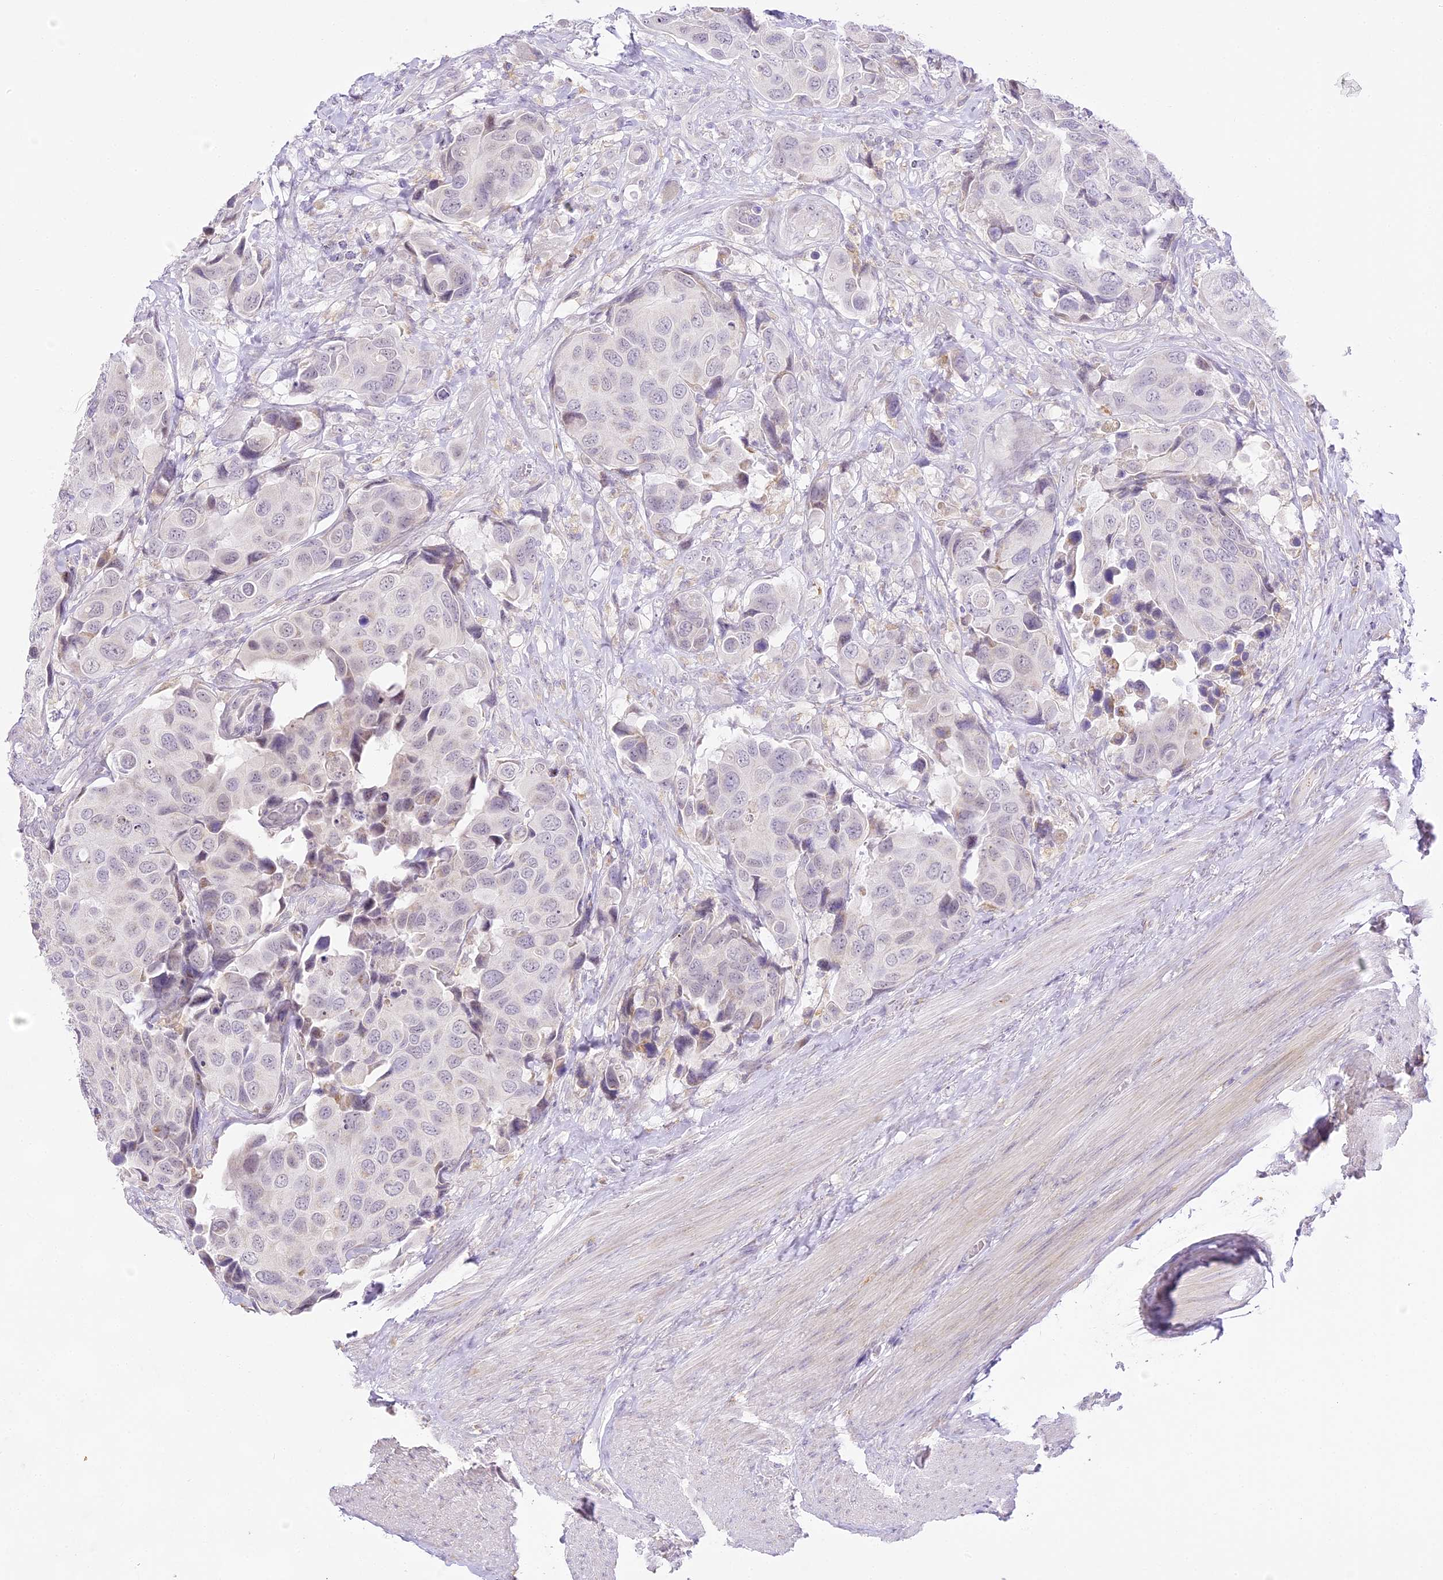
{"staining": {"intensity": "negative", "quantity": "none", "location": "none"}, "tissue": "urothelial cancer", "cell_type": "Tumor cells", "image_type": "cancer", "snomed": [{"axis": "morphology", "description": "Urothelial carcinoma, High grade"}, {"axis": "topography", "description": "Urinary bladder"}], "caption": "Image shows no protein positivity in tumor cells of urothelial cancer tissue.", "gene": "CCDC30", "patient": {"sex": "male", "age": 74}}